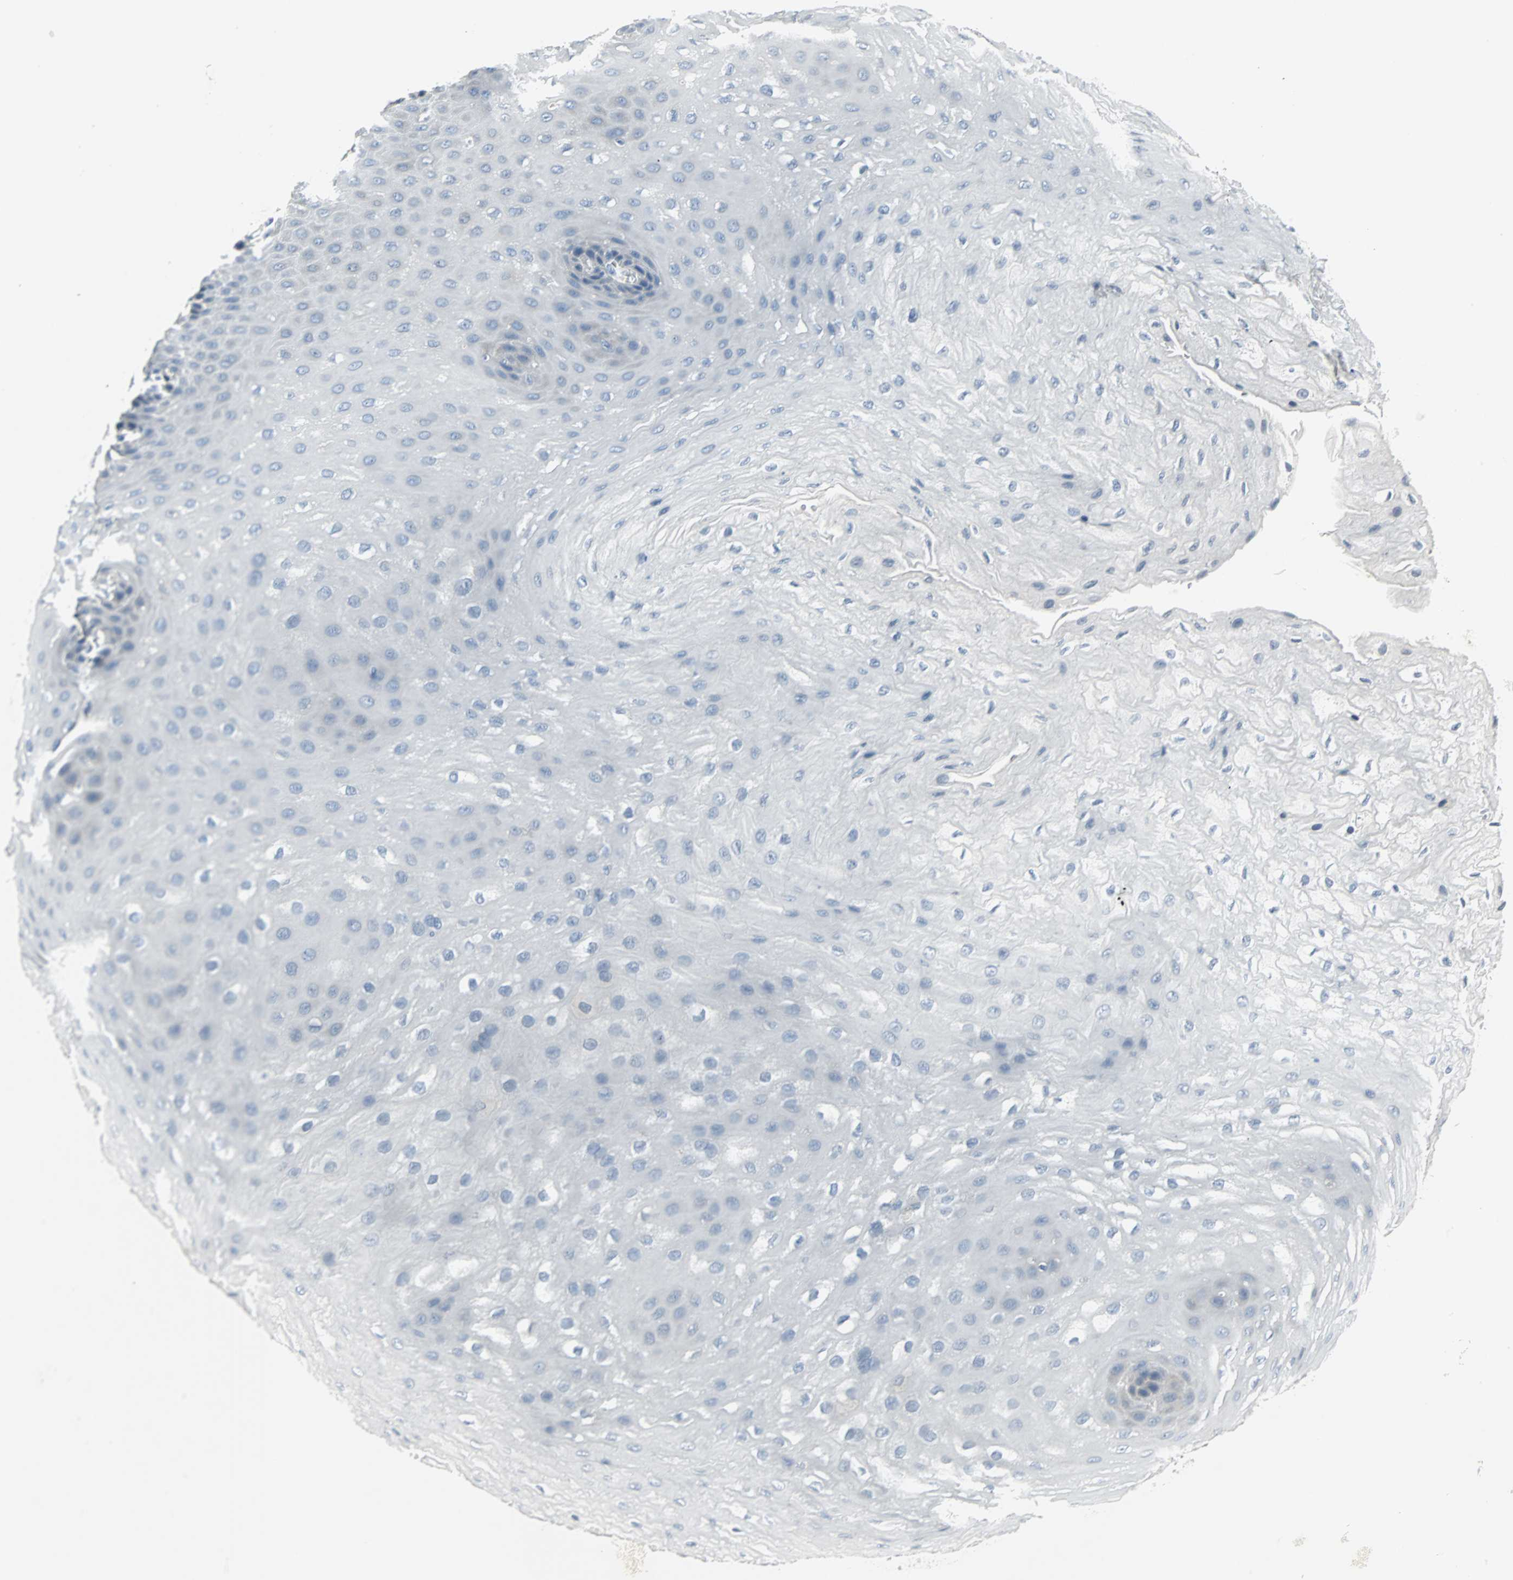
{"staining": {"intensity": "negative", "quantity": "none", "location": "none"}, "tissue": "esophagus", "cell_type": "Squamous epithelial cells", "image_type": "normal", "snomed": [{"axis": "morphology", "description": "Normal tissue, NOS"}, {"axis": "topography", "description": "Esophagus"}], "caption": "Squamous epithelial cells show no significant expression in unremarkable esophagus. (DAB immunohistochemistry (IHC), high magnification).", "gene": "SLC2A5", "patient": {"sex": "female", "age": 72}}